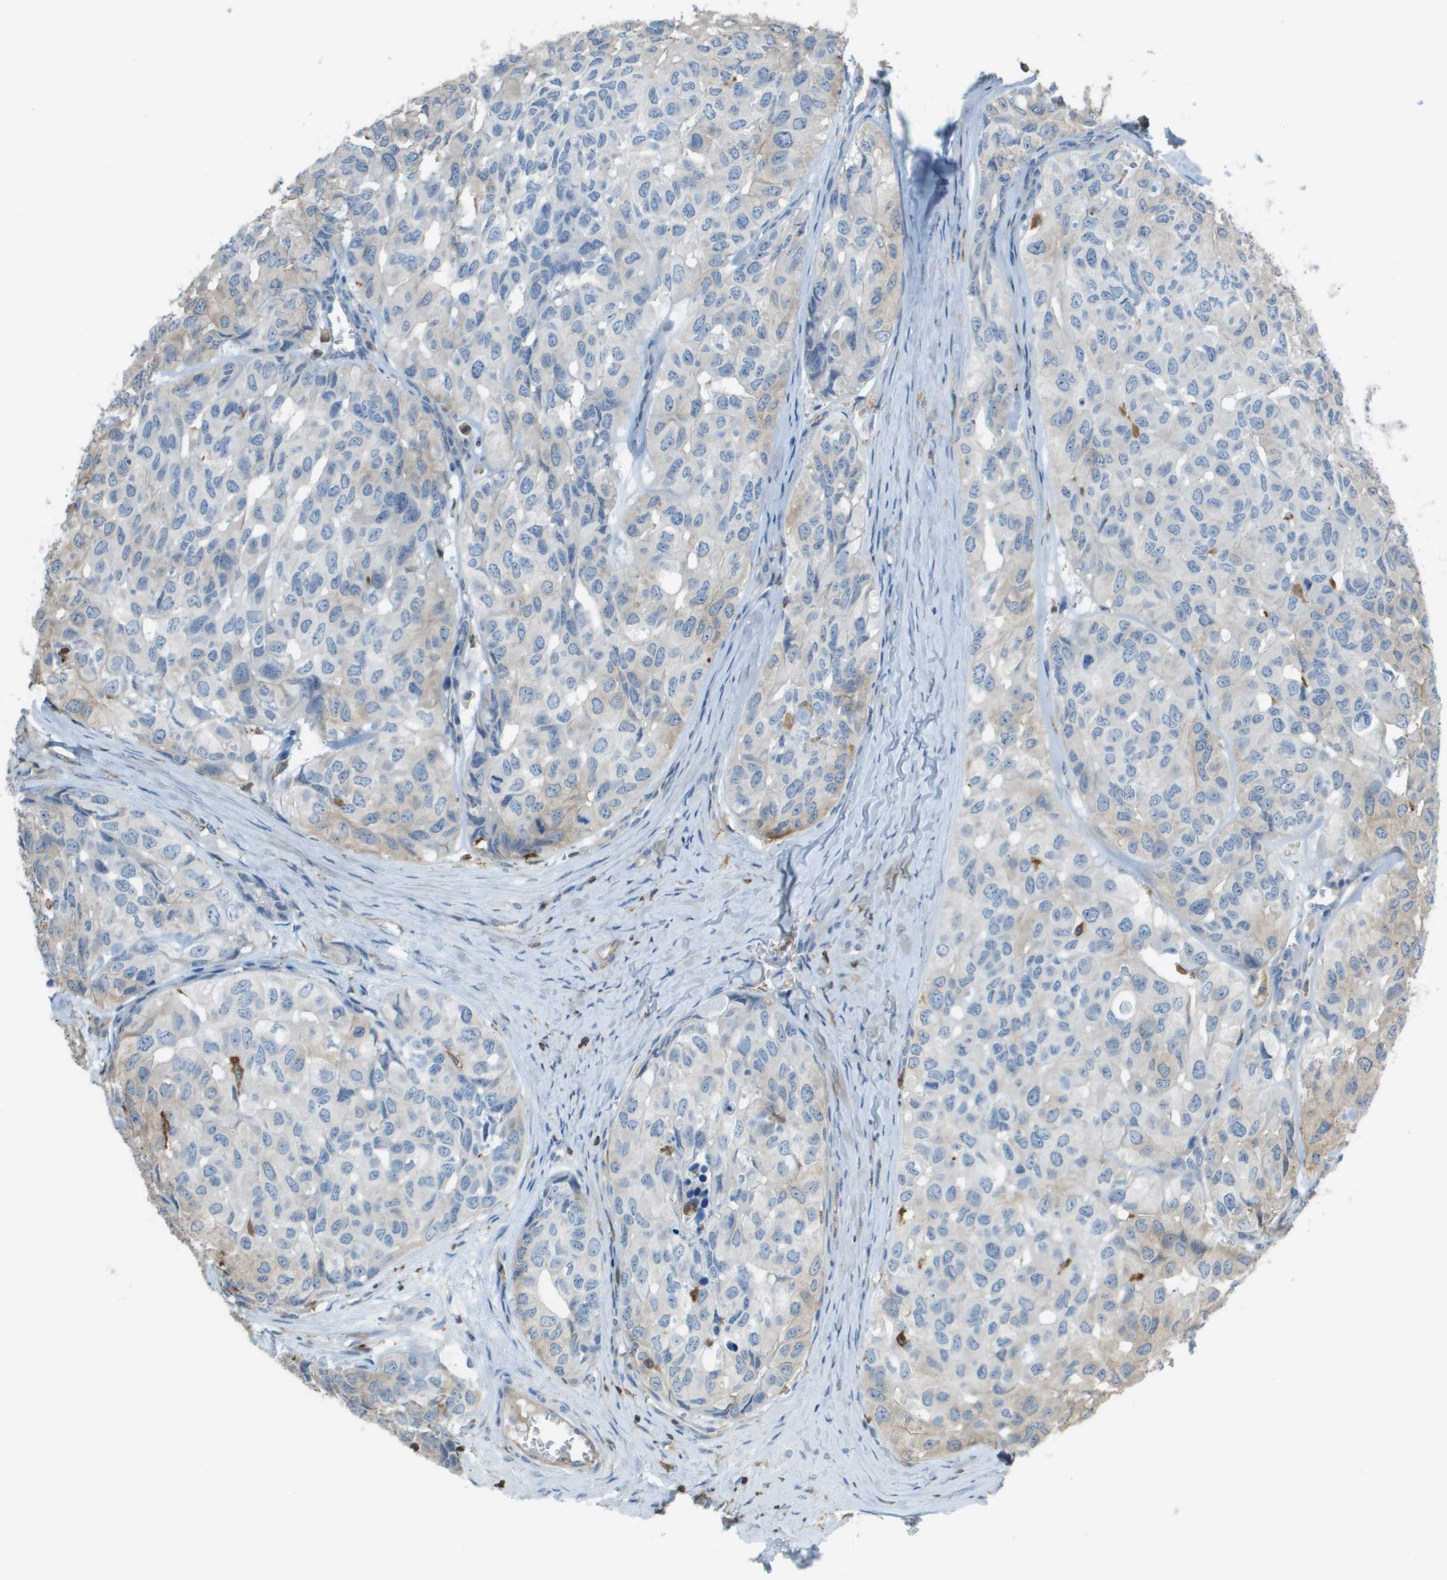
{"staining": {"intensity": "negative", "quantity": "none", "location": "none"}, "tissue": "head and neck cancer", "cell_type": "Tumor cells", "image_type": "cancer", "snomed": [{"axis": "morphology", "description": "Adenocarcinoma, NOS"}, {"axis": "topography", "description": "Salivary gland, NOS"}, {"axis": "topography", "description": "Head-Neck"}], "caption": "This is an IHC micrograph of head and neck cancer. There is no staining in tumor cells.", "gene": "APBB1IP", "patient": {"sex": "female", "age": 76}}